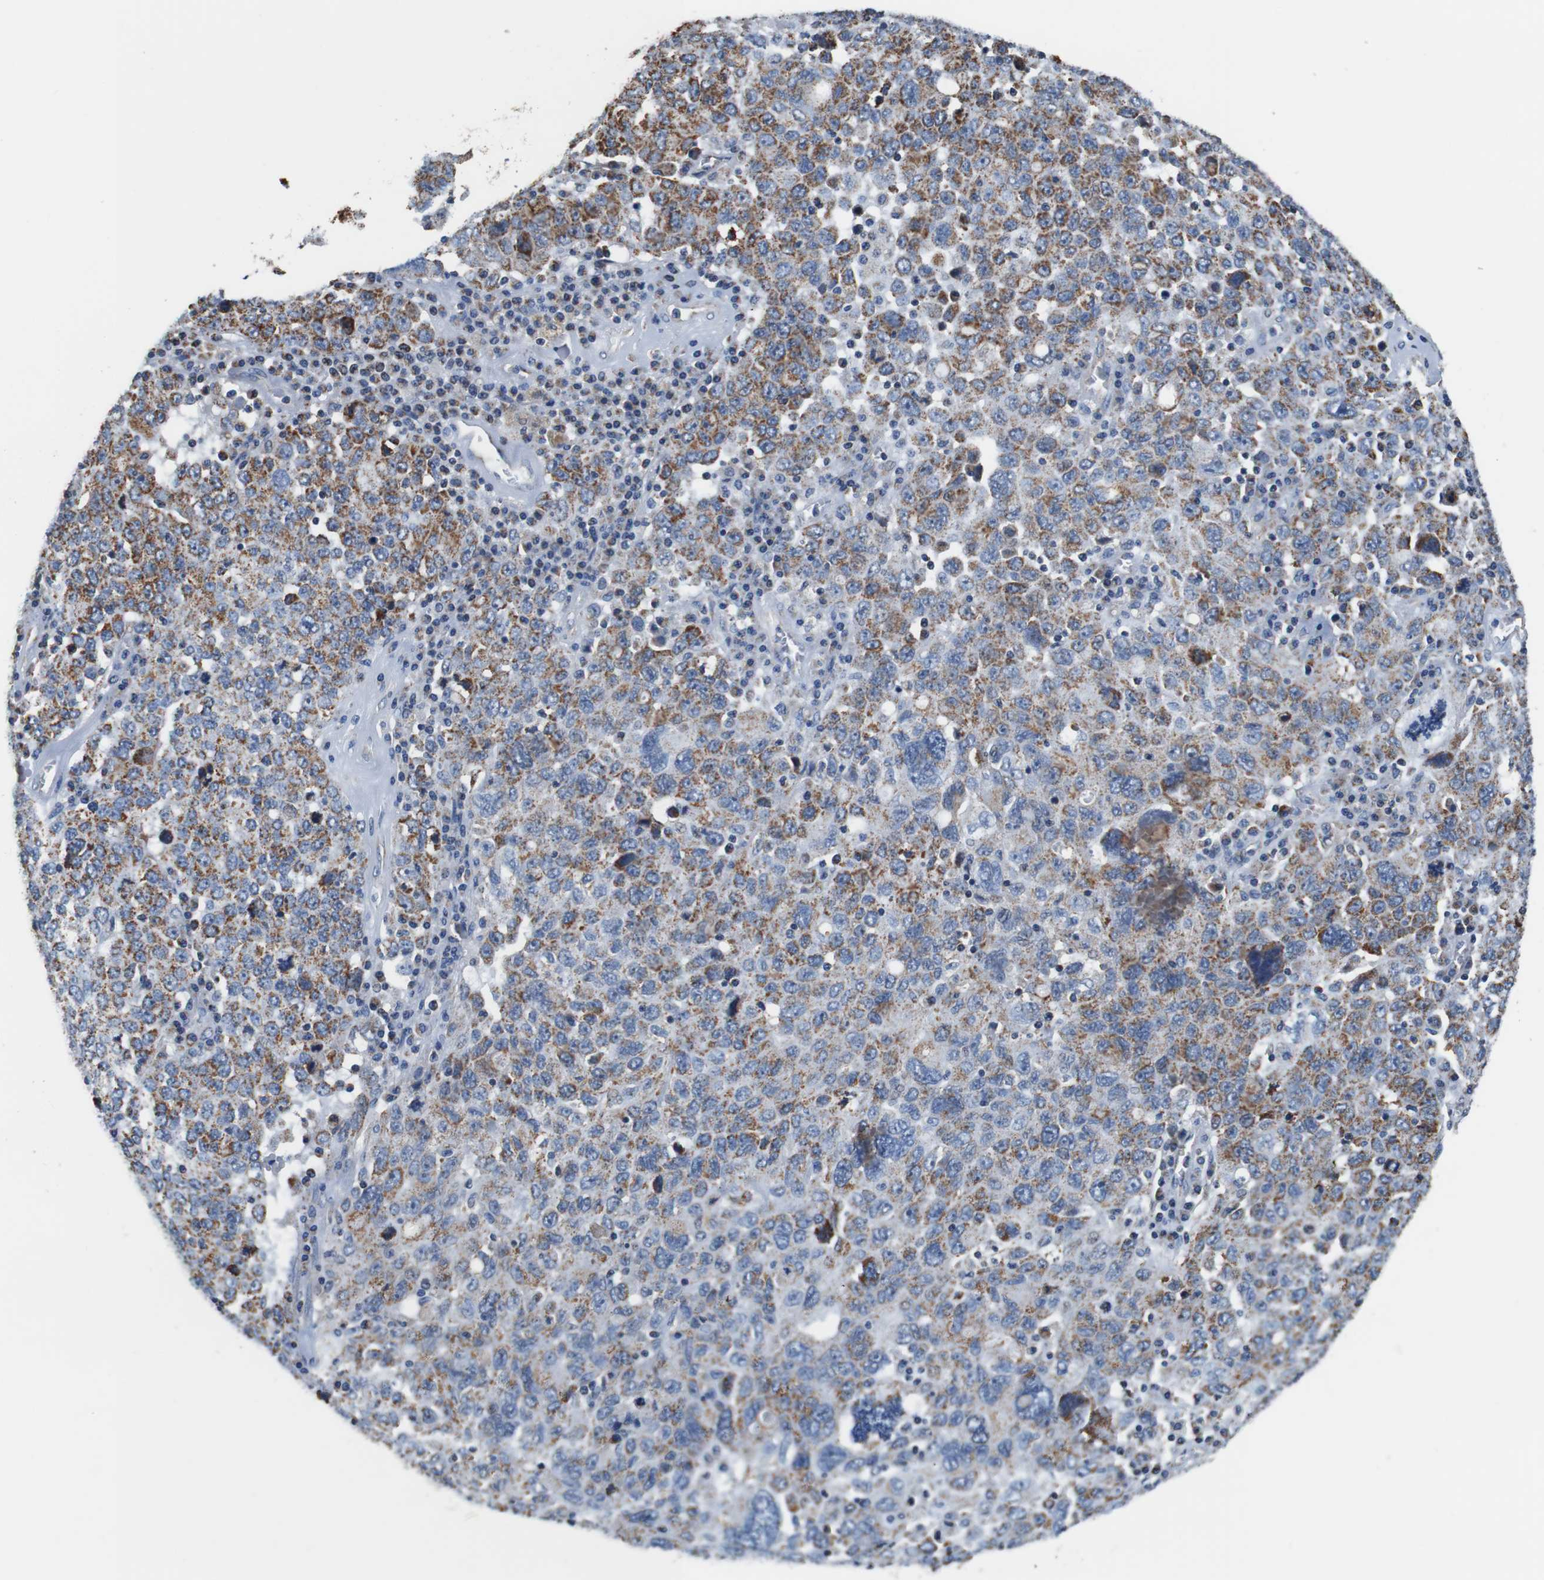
{"staining": {"intensity": "moderate", "quantity": ">75%", "location": "cytoplasmic/membranous"}, "tissue": "ovarian cancer", "cell_type": "Tumor cells", "image_type": "cancer", "snomed": [{"axis": "morphology", "description": "Carcinoma, endometroid"}, {"axis": "topography", "description": "Ovary"}], "caption": "The image shows immunohistochemical staining of ovarian endometroid carcinoma. There is moderate cytoplasmic/membranous staining is identified in about >75% of tumor cells. (Stains: DAB in brown, nuclei in blue, Microscopy: brightfield microscopy at high magnification).", "gene": "LRP4", "patient": {"sex": "female", "age": 62}}